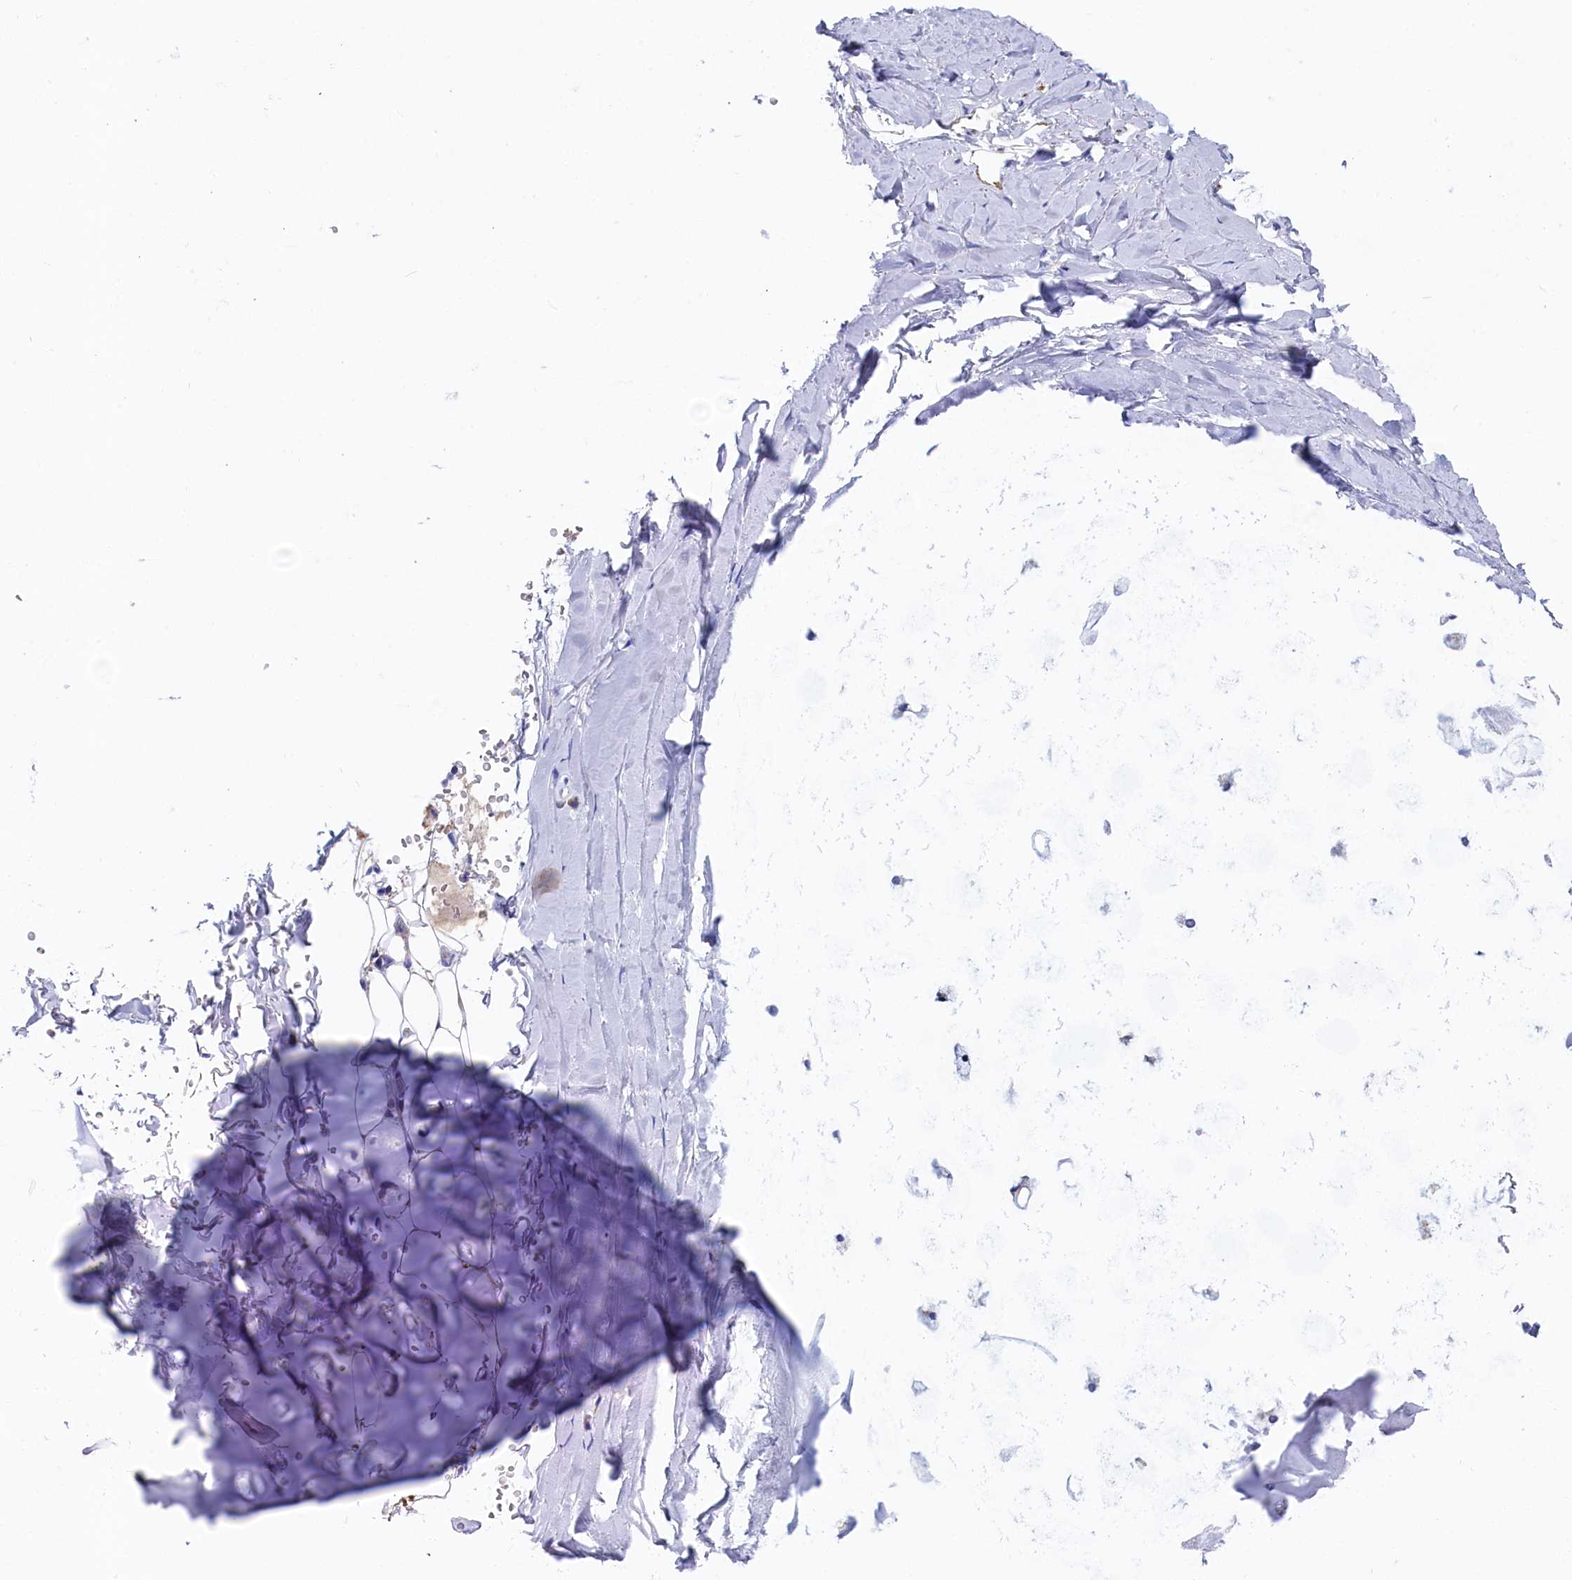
{"staining": {"intensity": "negative", "quantity": "none", "location": "none"}, "tissue": "adipose tissue", "cell_type": "Adipocytes", "image_type": "normal", "snomed": [{"axis": "morphology", "description": "Normal tissue, NOS"}, {"axis": "topography", "description": "Lymph node"}, {"axis": "topography", "description": "Bronchus"}], "caption": "DAB immunohistochemical staining of benign adipose tissue displays no significant staining in adipocytes. (DAB immunohistochemistry (IHC) visualized using brightfield microscopy, high magnification).", "gene": "MMAB", "patient": {"sex": "male", "age": 63}}